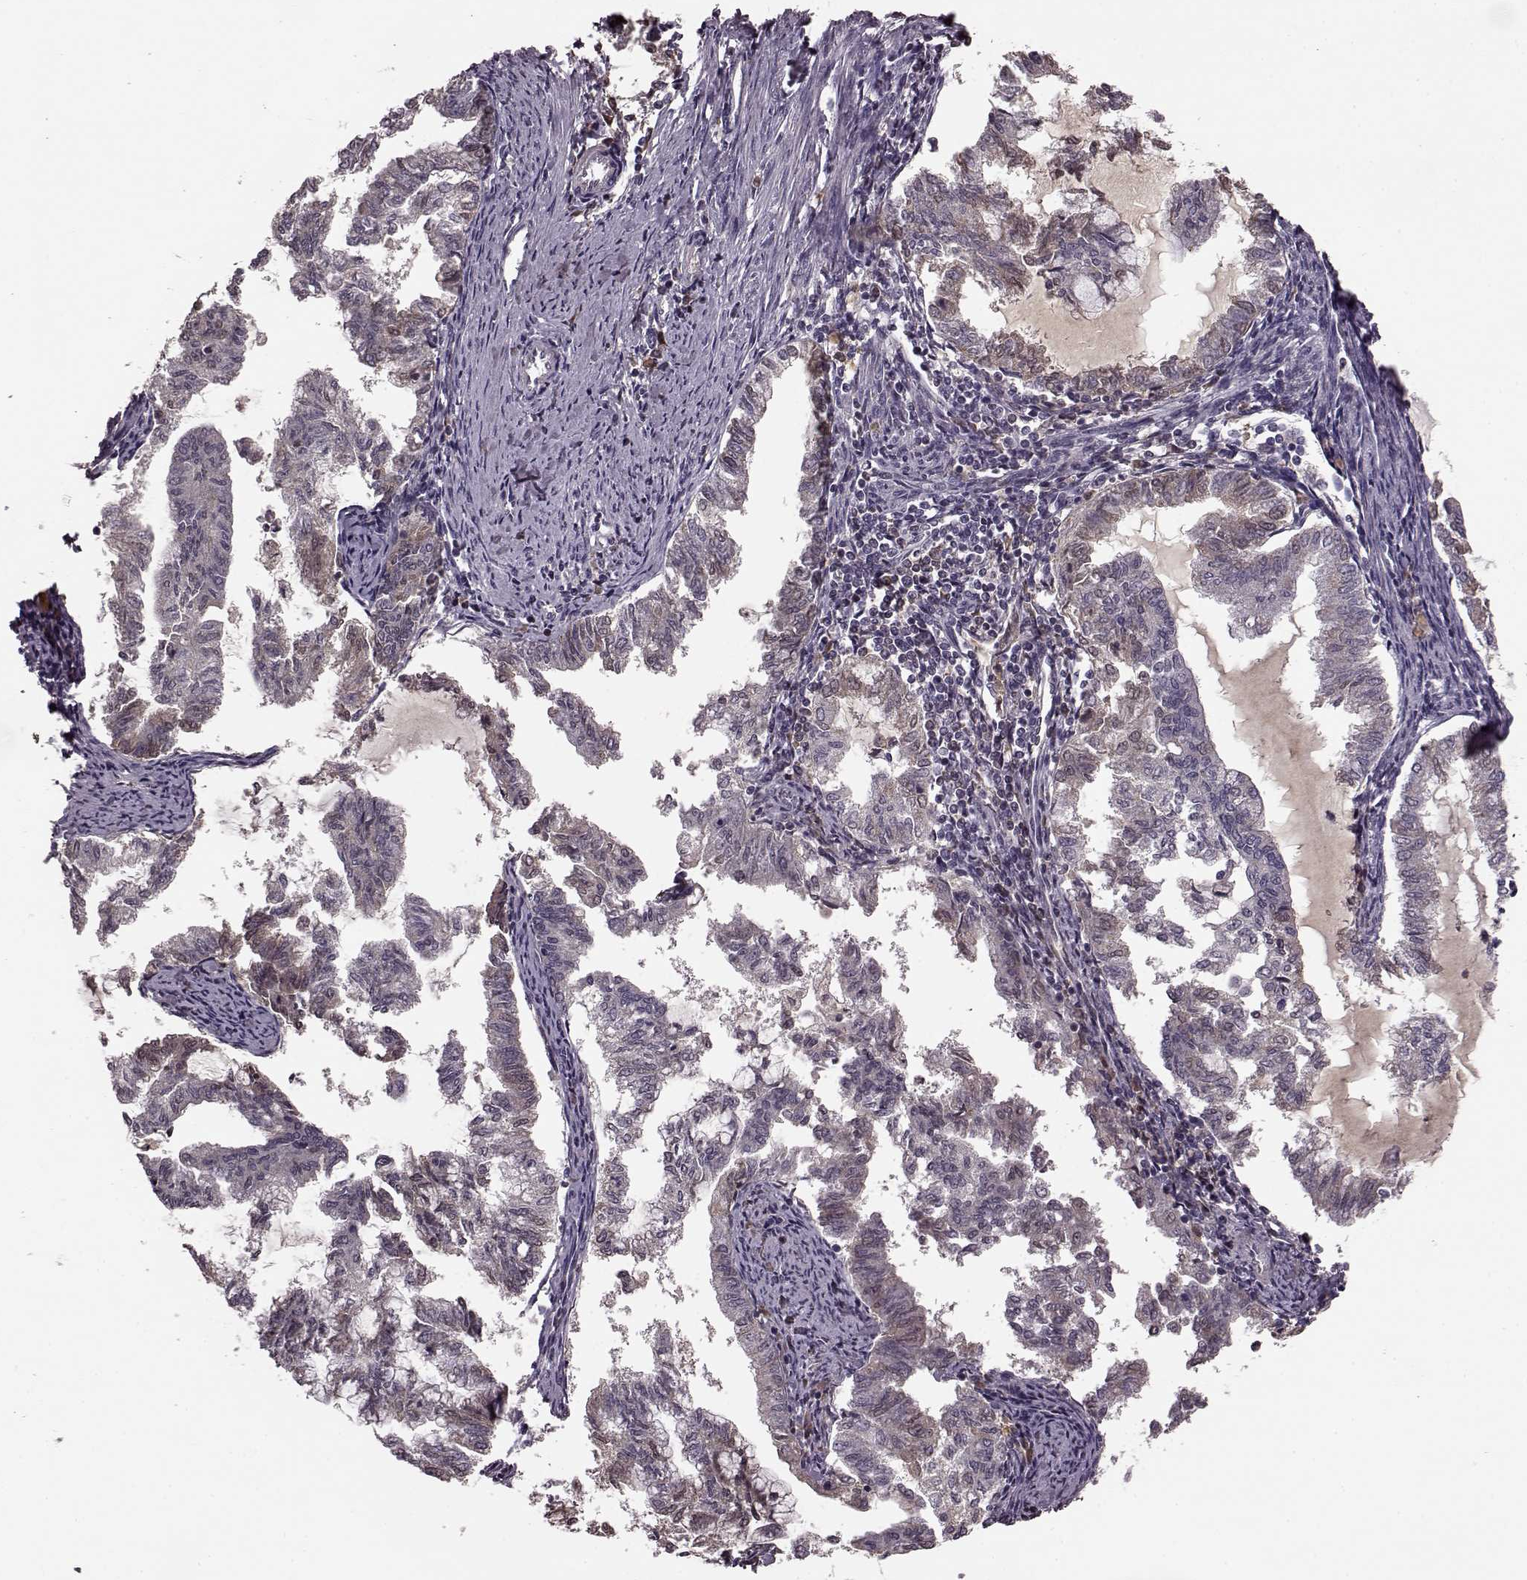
{"staining": {"intensity": "negative", "quantity": "none", "location": "none"}, "tissue": "endometrial cancer", "cell_type": "Tumor cells", "image_type": "cancer", "snomed": [{"axis": "morphology", "description": "Adenocarcinoma, NOS"}, {"axis": "topography", "description": "Endometrium"}], "caption": "Immunohistochemistry of endometrial adenocarcinoma reveals no expression in tumor cells.", "gene": "NRL", "patient": {"sex": "female", "age": 79}}